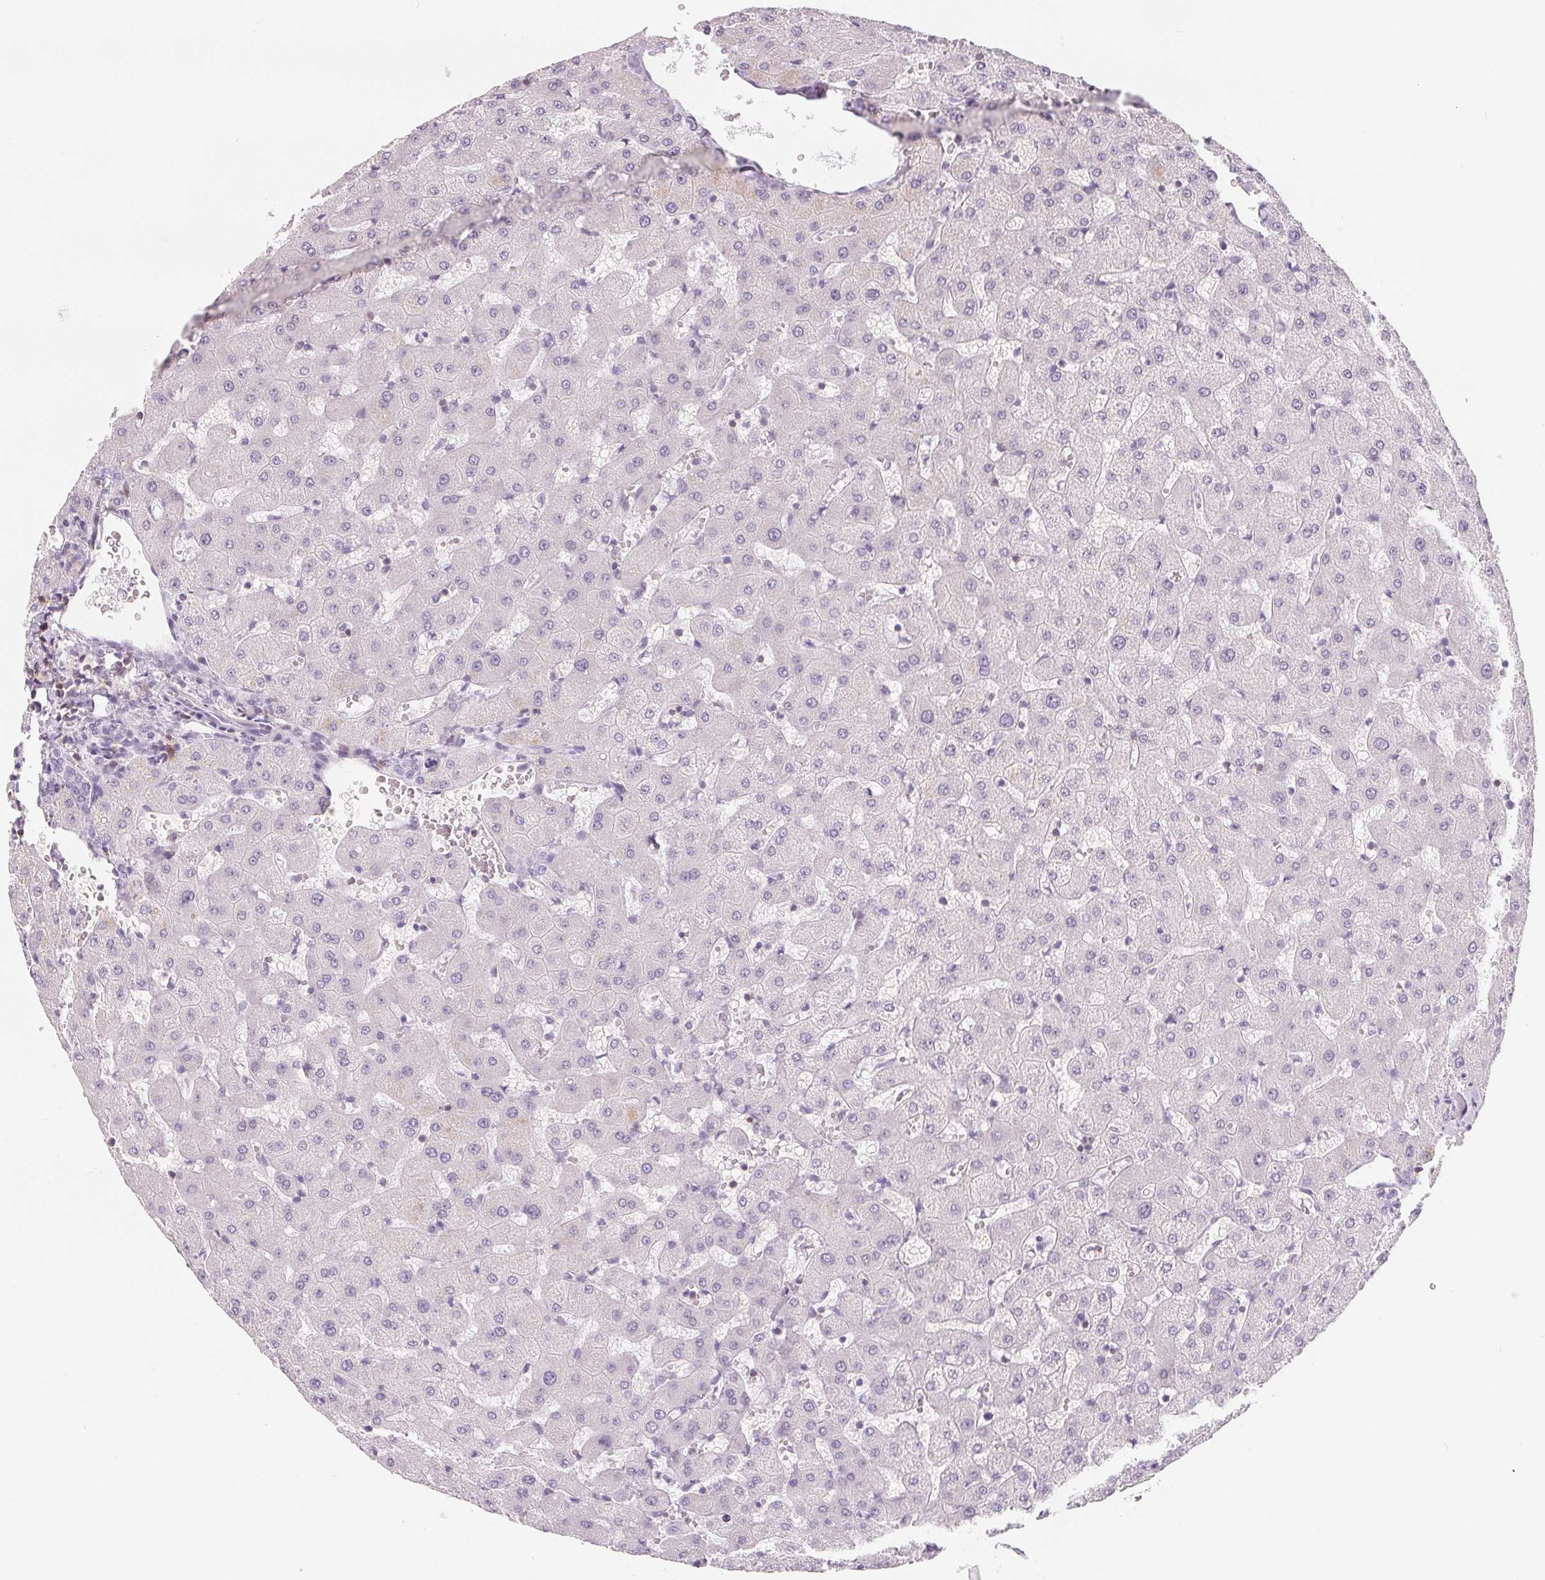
{"staining": {"intensity": "negative", "quantity": "none", "location": "none"}, "tissue": "liver", "cell_type": "Cholangiocytes", "image_type": "normal", "snomed": [{"axis": "morphology", "description": "Normal tissue, NOS"}, {"axis": "topography", "description": "Liver"}], "caption": "Immunohistochemical staining of unremarkable human liver exhibits no significant positivity in cholangiocytes. Brightfield microscopy of IHC stained with DAB (3,3'-diaminobenzidine) (brown) and hematoxylin (blue), captured at high magnification.", "gene": "CD69", "patient": {"sex": "female", "age": 63}}